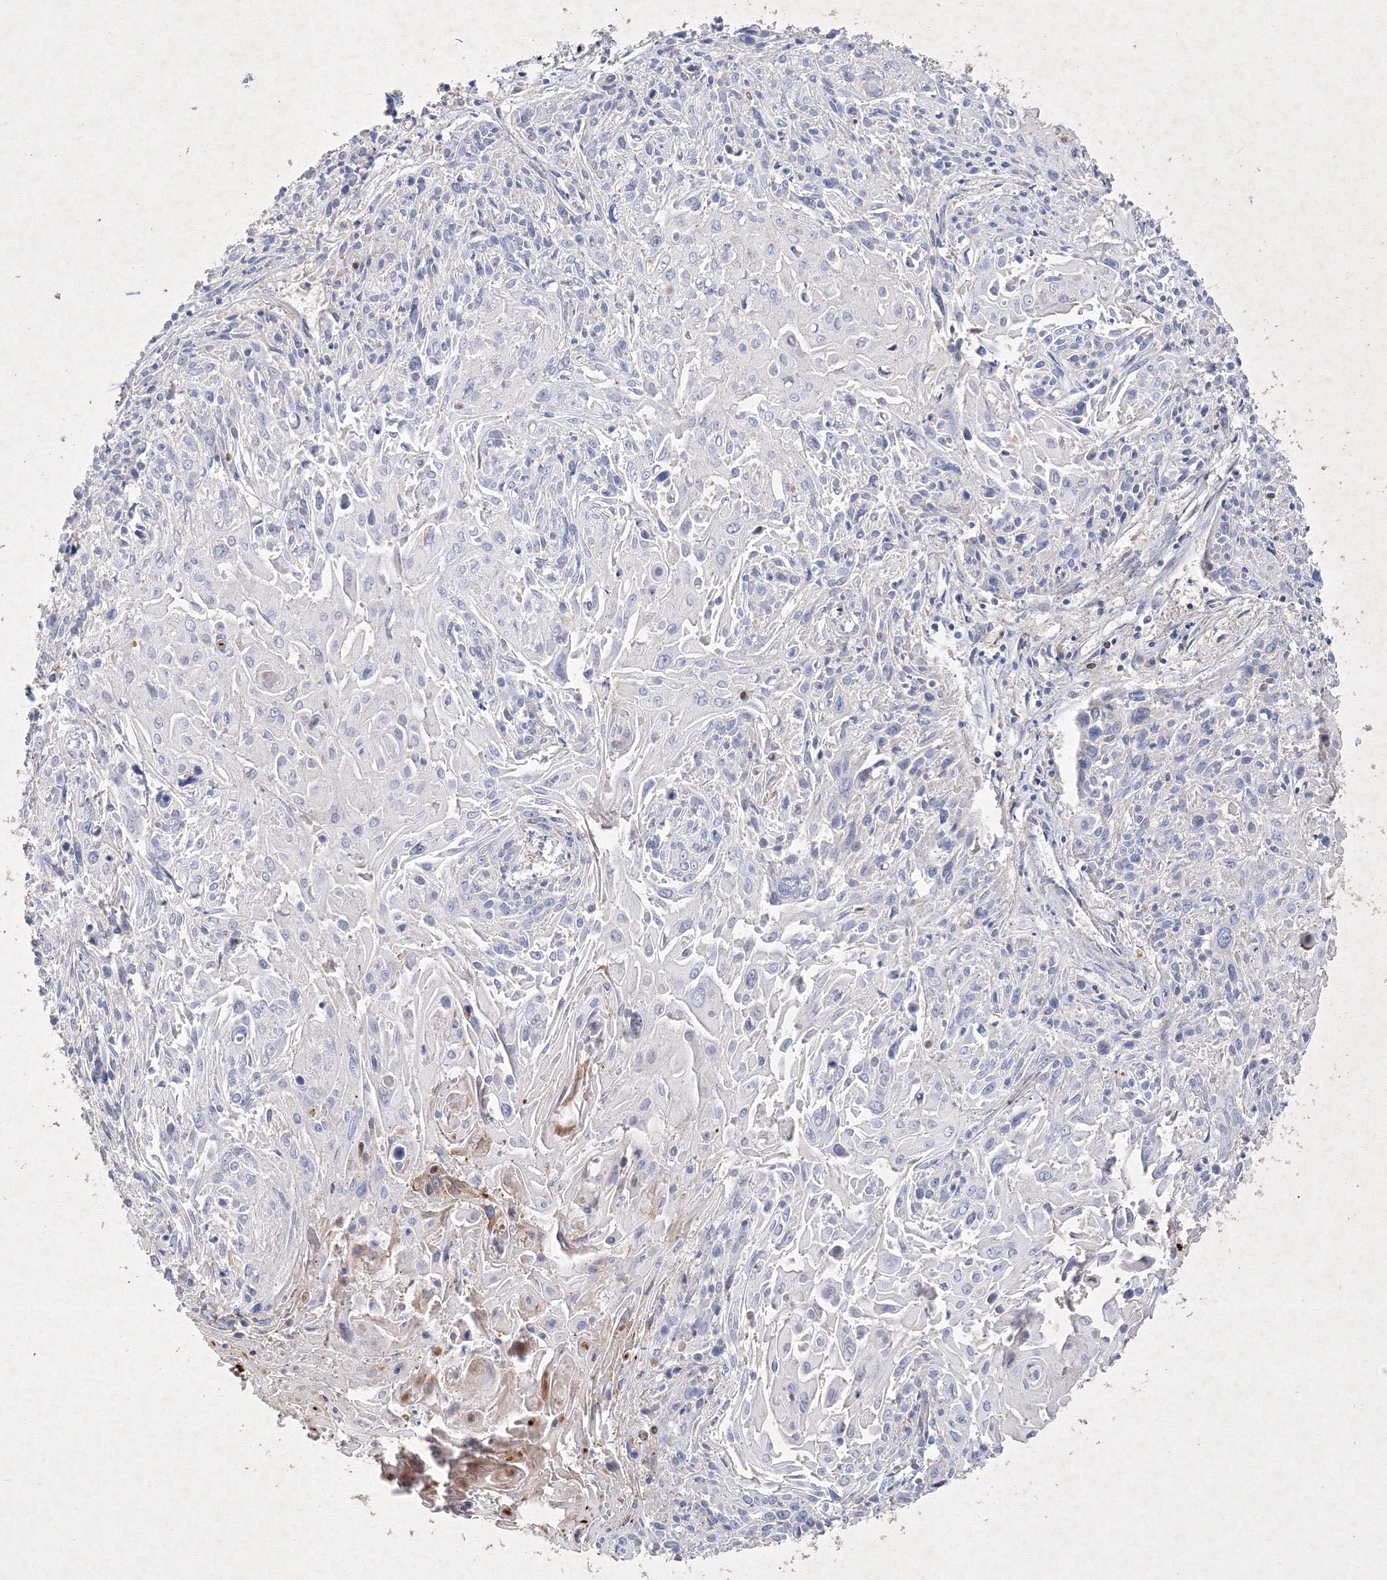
{"staining": {"intensity": "negative", "quantity": "none", "location": "none"}, "tissue": "cervical cancer", "cell_type": "Tumor cells", "image_type": "cancer", "snomed": [{"axis": "morphology", "description": "Squamous cell carcinoma, NOS"}, {"axis": "topography", "description": "Cervix"}], "caption": "A histopathology image of cervical cancer (squamous cell carcinoma) stained for a protein reveals no brown staining in tumor cells. The staining is performed using DAB brown chromogen with nuclei counter-stained in using hematoxylin.", "gene": "CXXC4", "patient": {"sex": "female", "age": 51}}